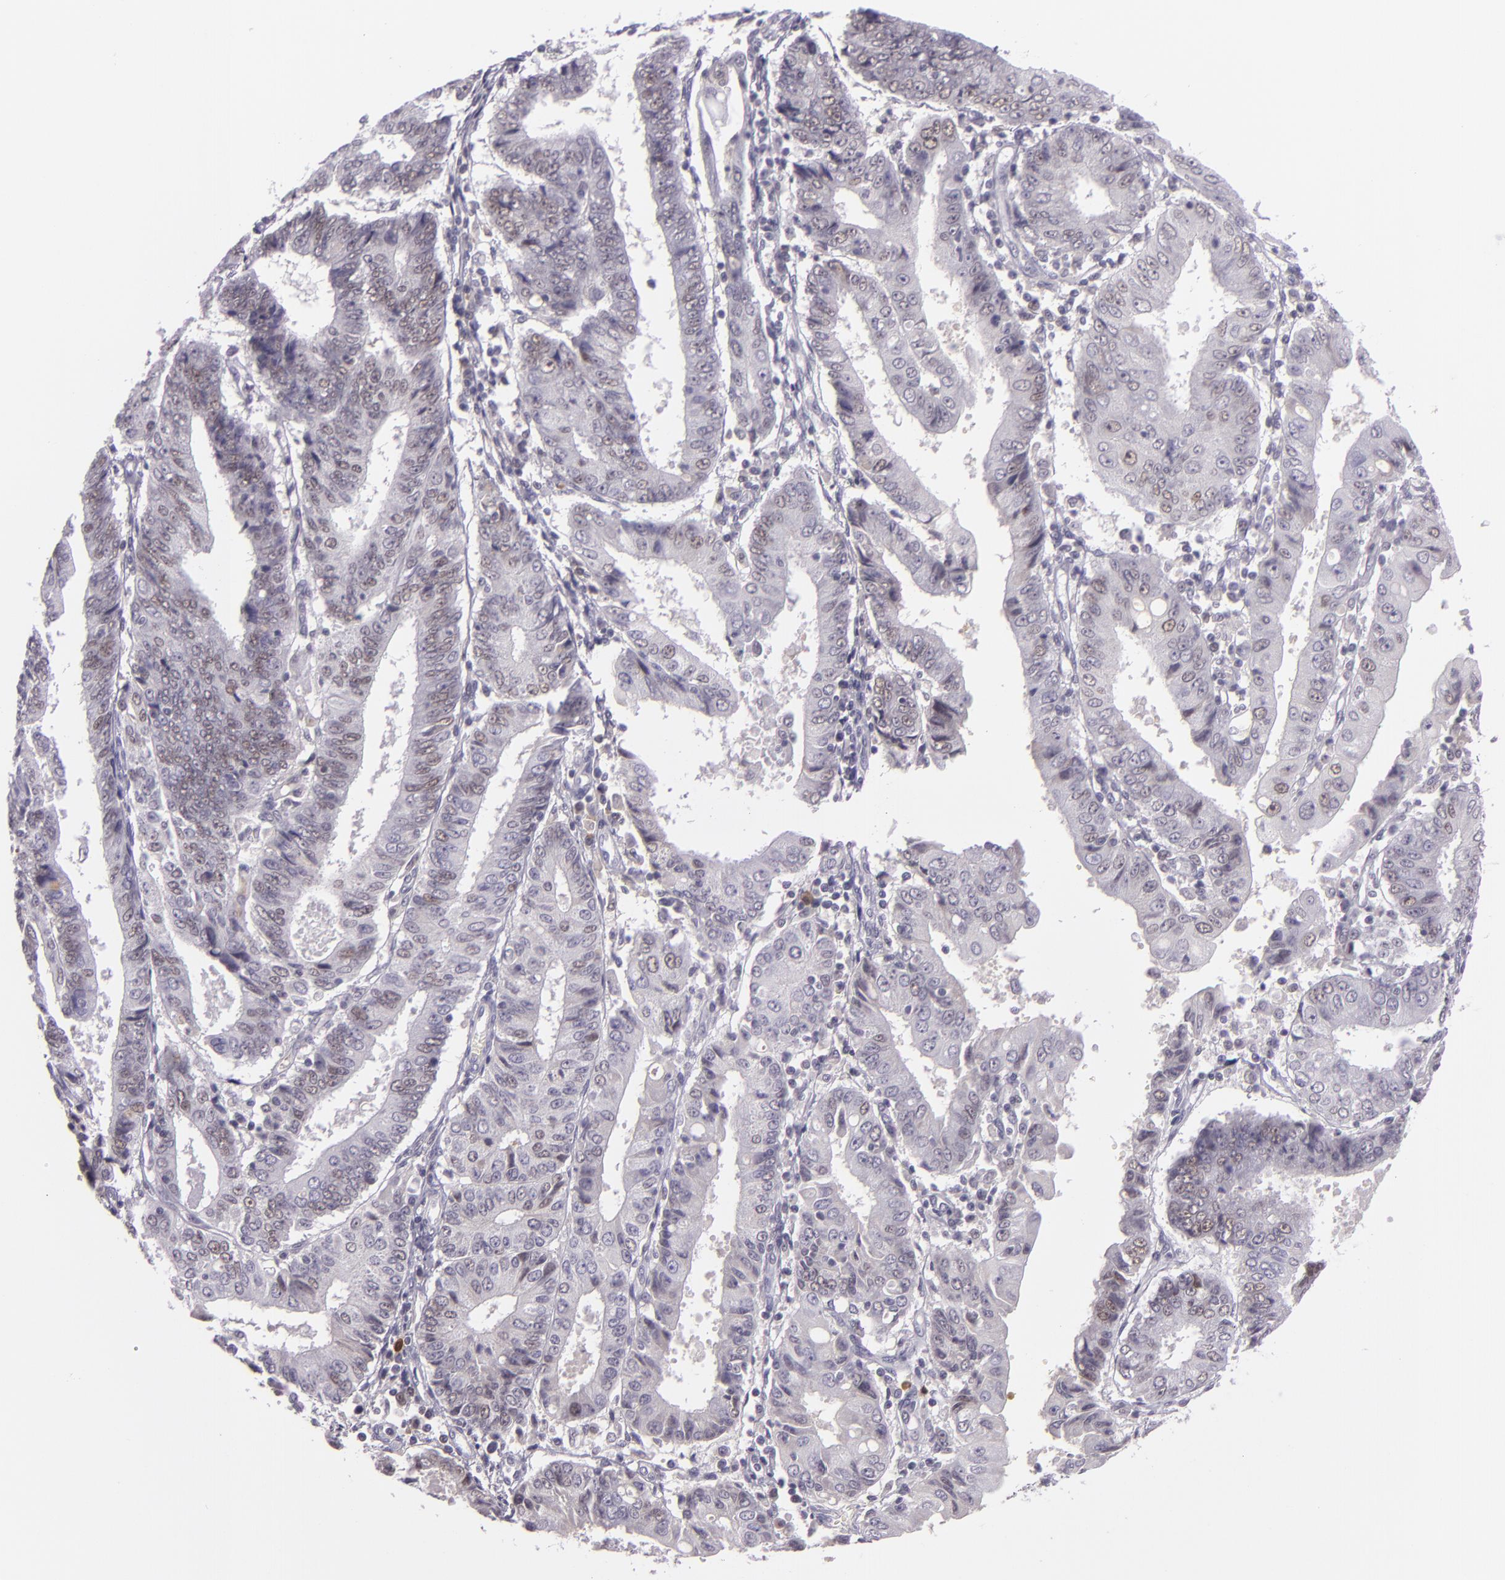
{"staining": {"intensity": "weak", "quantity": "<25%", "location": "nuclear"}, "tissue": "endometrial cancer", "cell_type": "Tumor cells", "image_type": "cancer", "snomed": [{"axis": "morphology", "description": "Adenocarcinoma, NOS"}, {"axis": "topography", "description": "Endometrium"}], "caption": "Immunohistochemical staining of endometrial cancer exhibits no significant expression in tumor cells.", "gene": "CHEK2", "patient": {"sex": "female", "age": 75}}